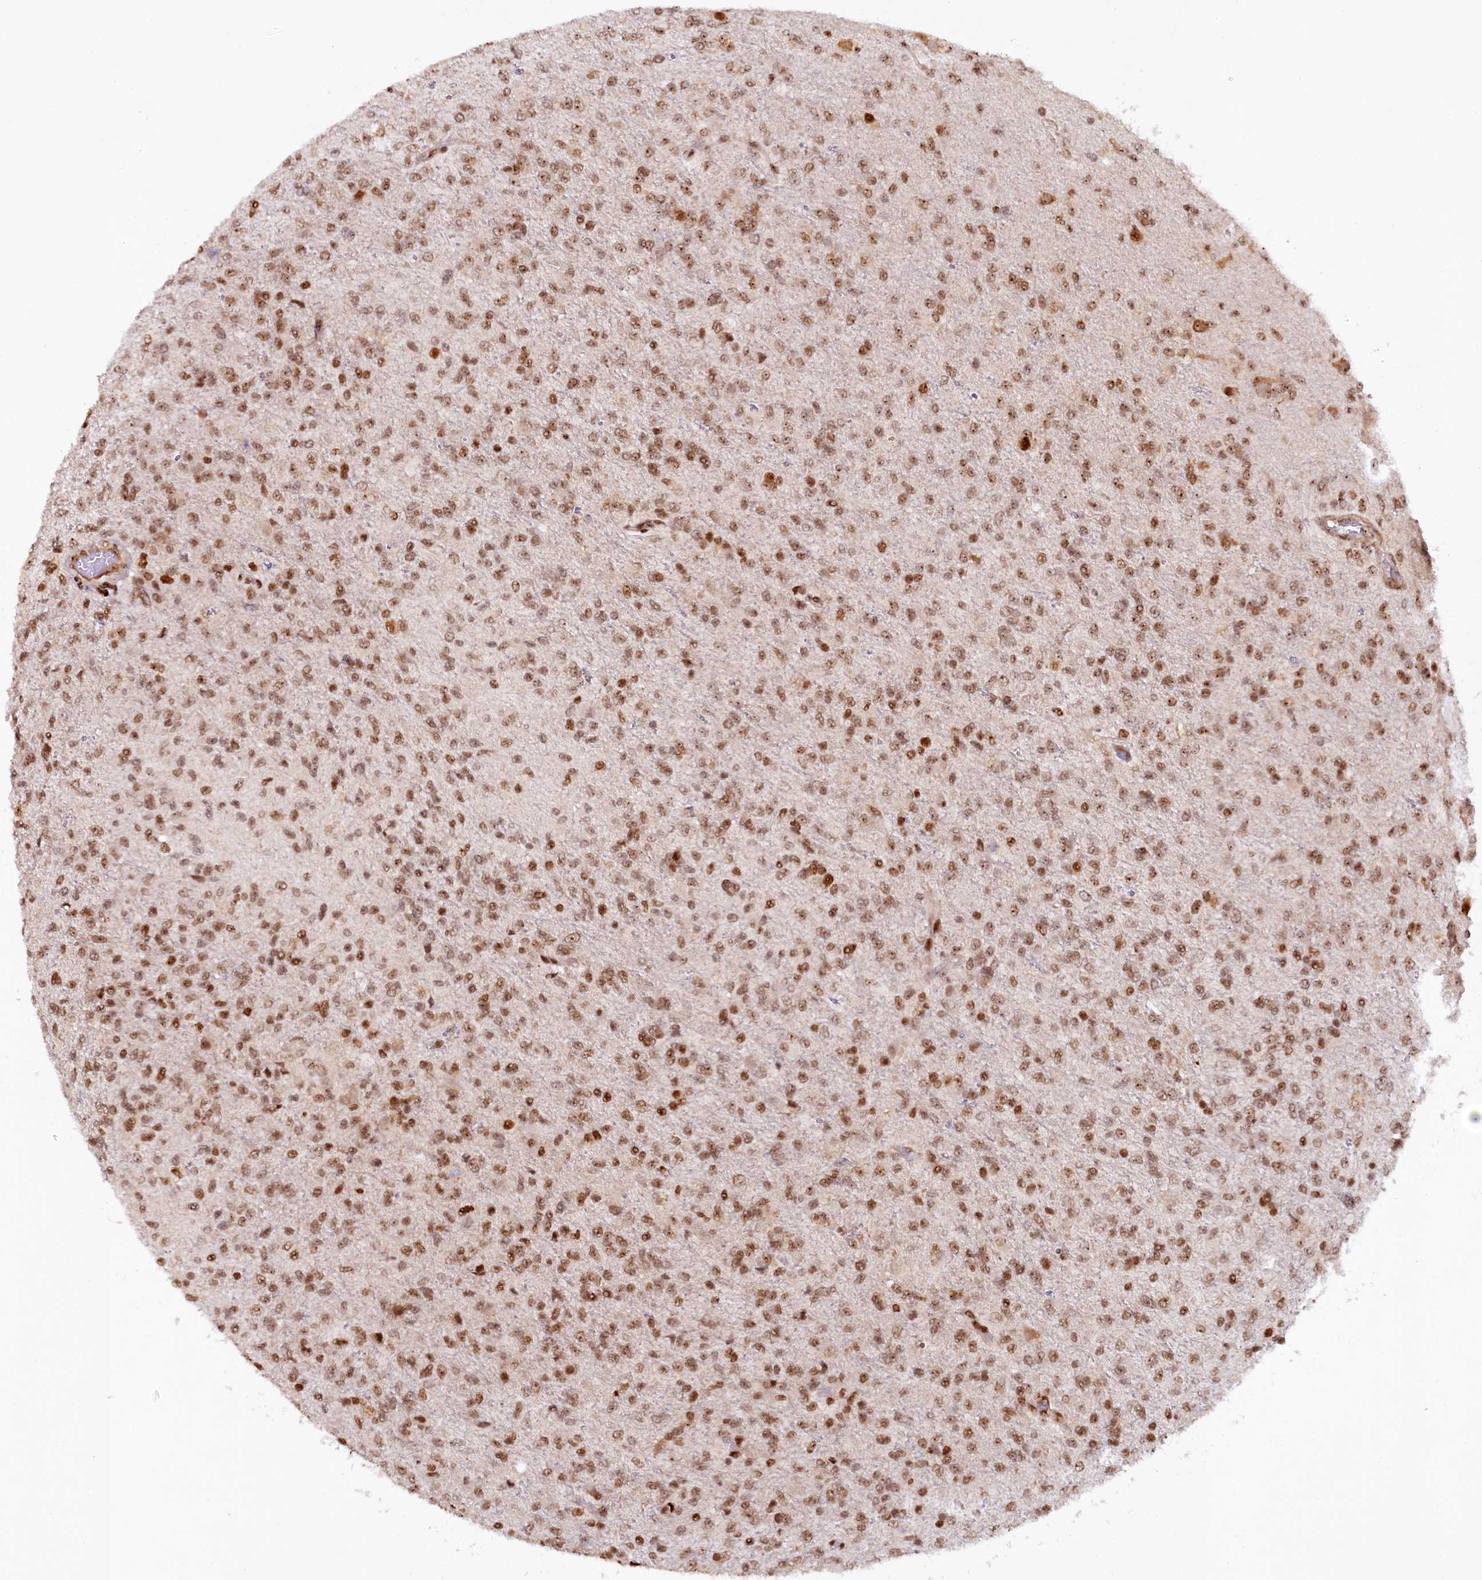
{"staining": {"intensity": "moderate", "quantity": ">75%", "location": "nuclear"}, "tissue": "glioma", "cell_type": "Tumor cells", "image_type": "cancer", "snomed": [{"axis": "morphology", "description": "Glioma, malignant, High grade"}, {"axis": "topography", "description": "Brain"}], "caption": "Glioma stained with IHC reveals moderate nuclear staining in about >75% of tumor cells. (Brightfield microscopy of DAB IHC at high magnification).", "gene": "TCOF1", "patient": {"sex": "female", "age": 74}}